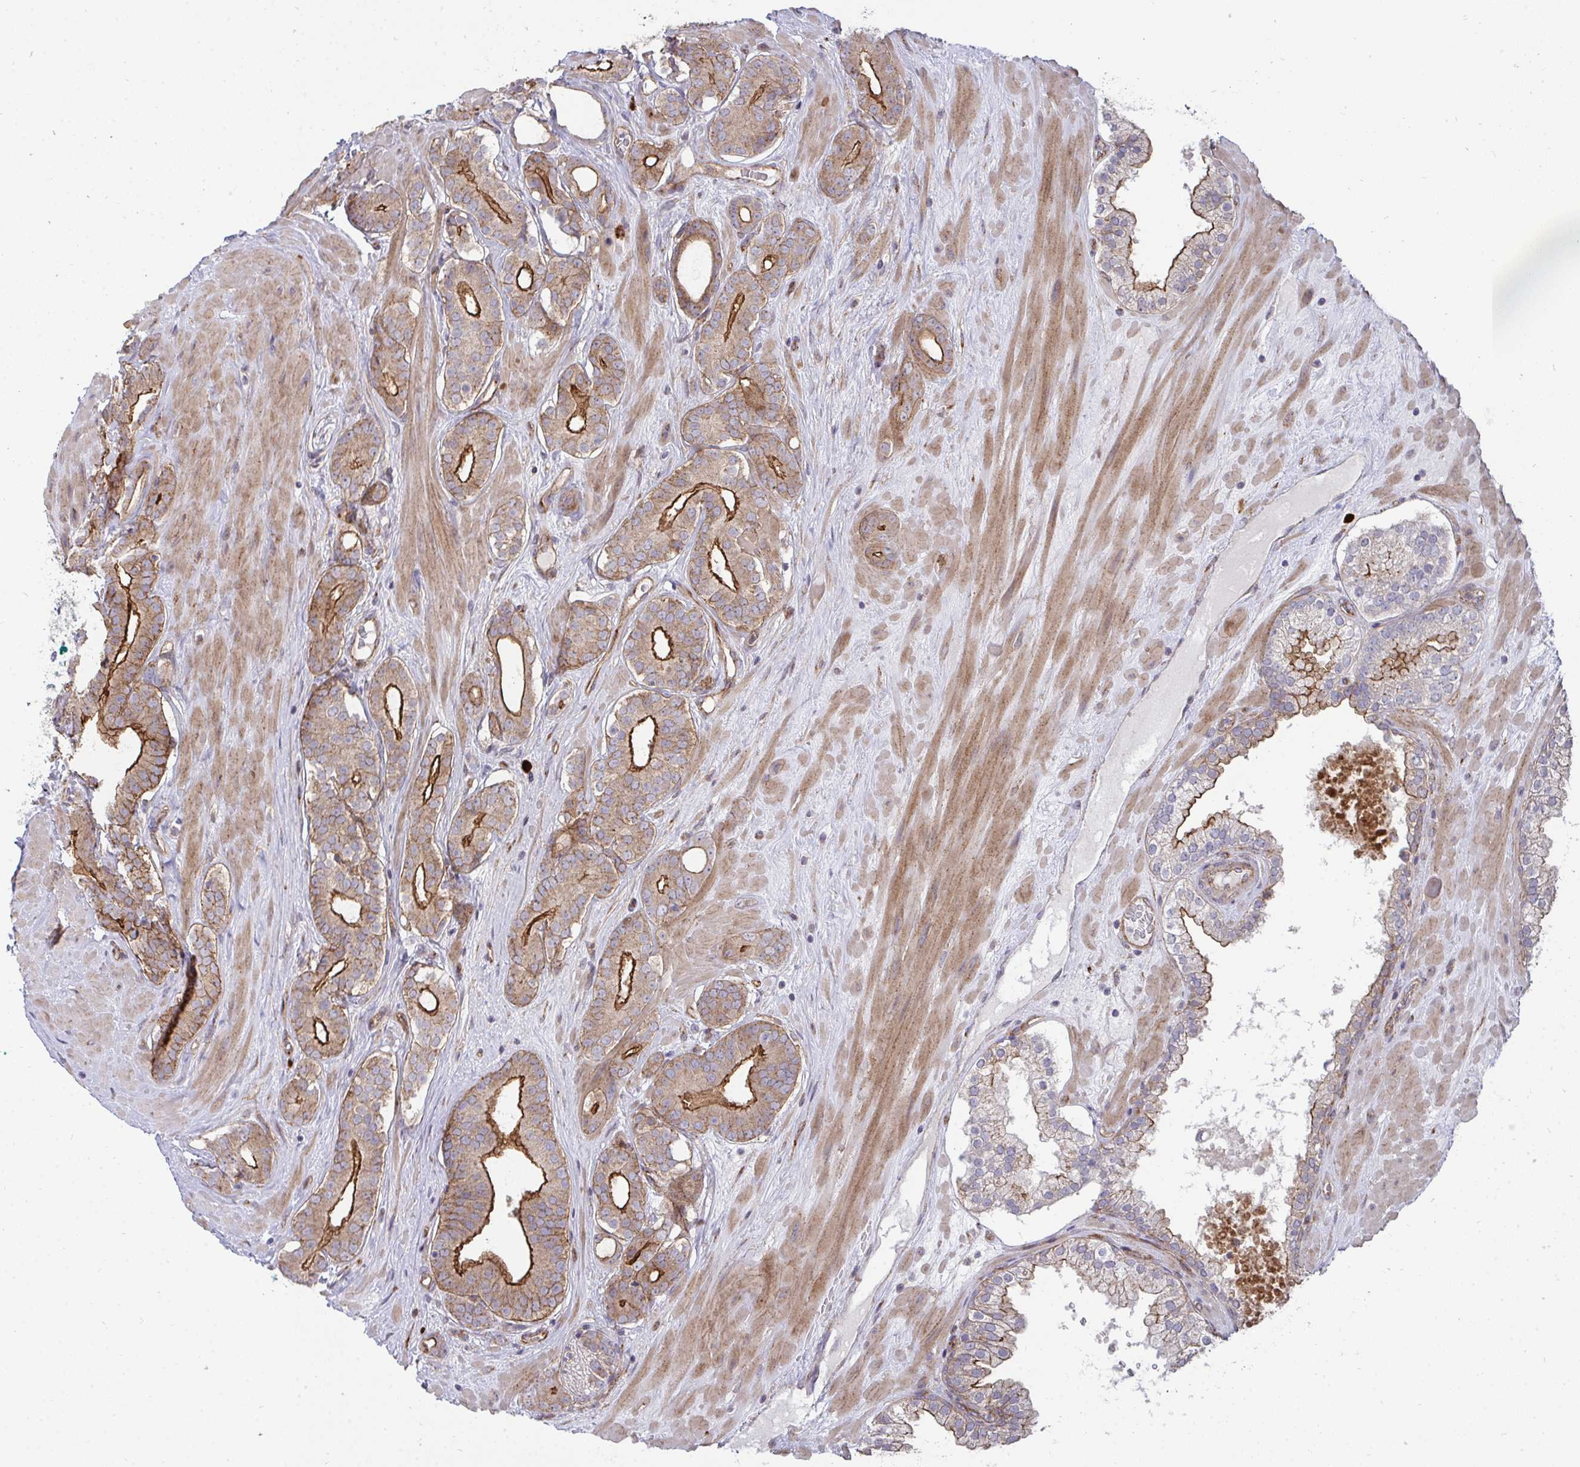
{"staining": {"intensity": "moderate", "quantity": "25%-75%", "location": "cytoplasmic/membranous"}, "tissue": "prostate cancer", "cell_type": "Tumor cells", "image_type": "cancer", "snomed": [{"axis": "morphology", "description": "Adenocarcinoma, High grade"}, {"axis": "topography", "description": "Prostate"}], "caption": "High-grade adenocarcinoma (prostate) tissue displays moderate cytoplasmic/membranous expression in about 25%-75% of tumor cells, visualized by immunohistochemistry. Using DAB (brown) and hematoxylin (blue) stains, captured at high magnification using brightfield microscopy.", "gene": "SH2D1B", "patient": {"sex": "male", "age": 66}}